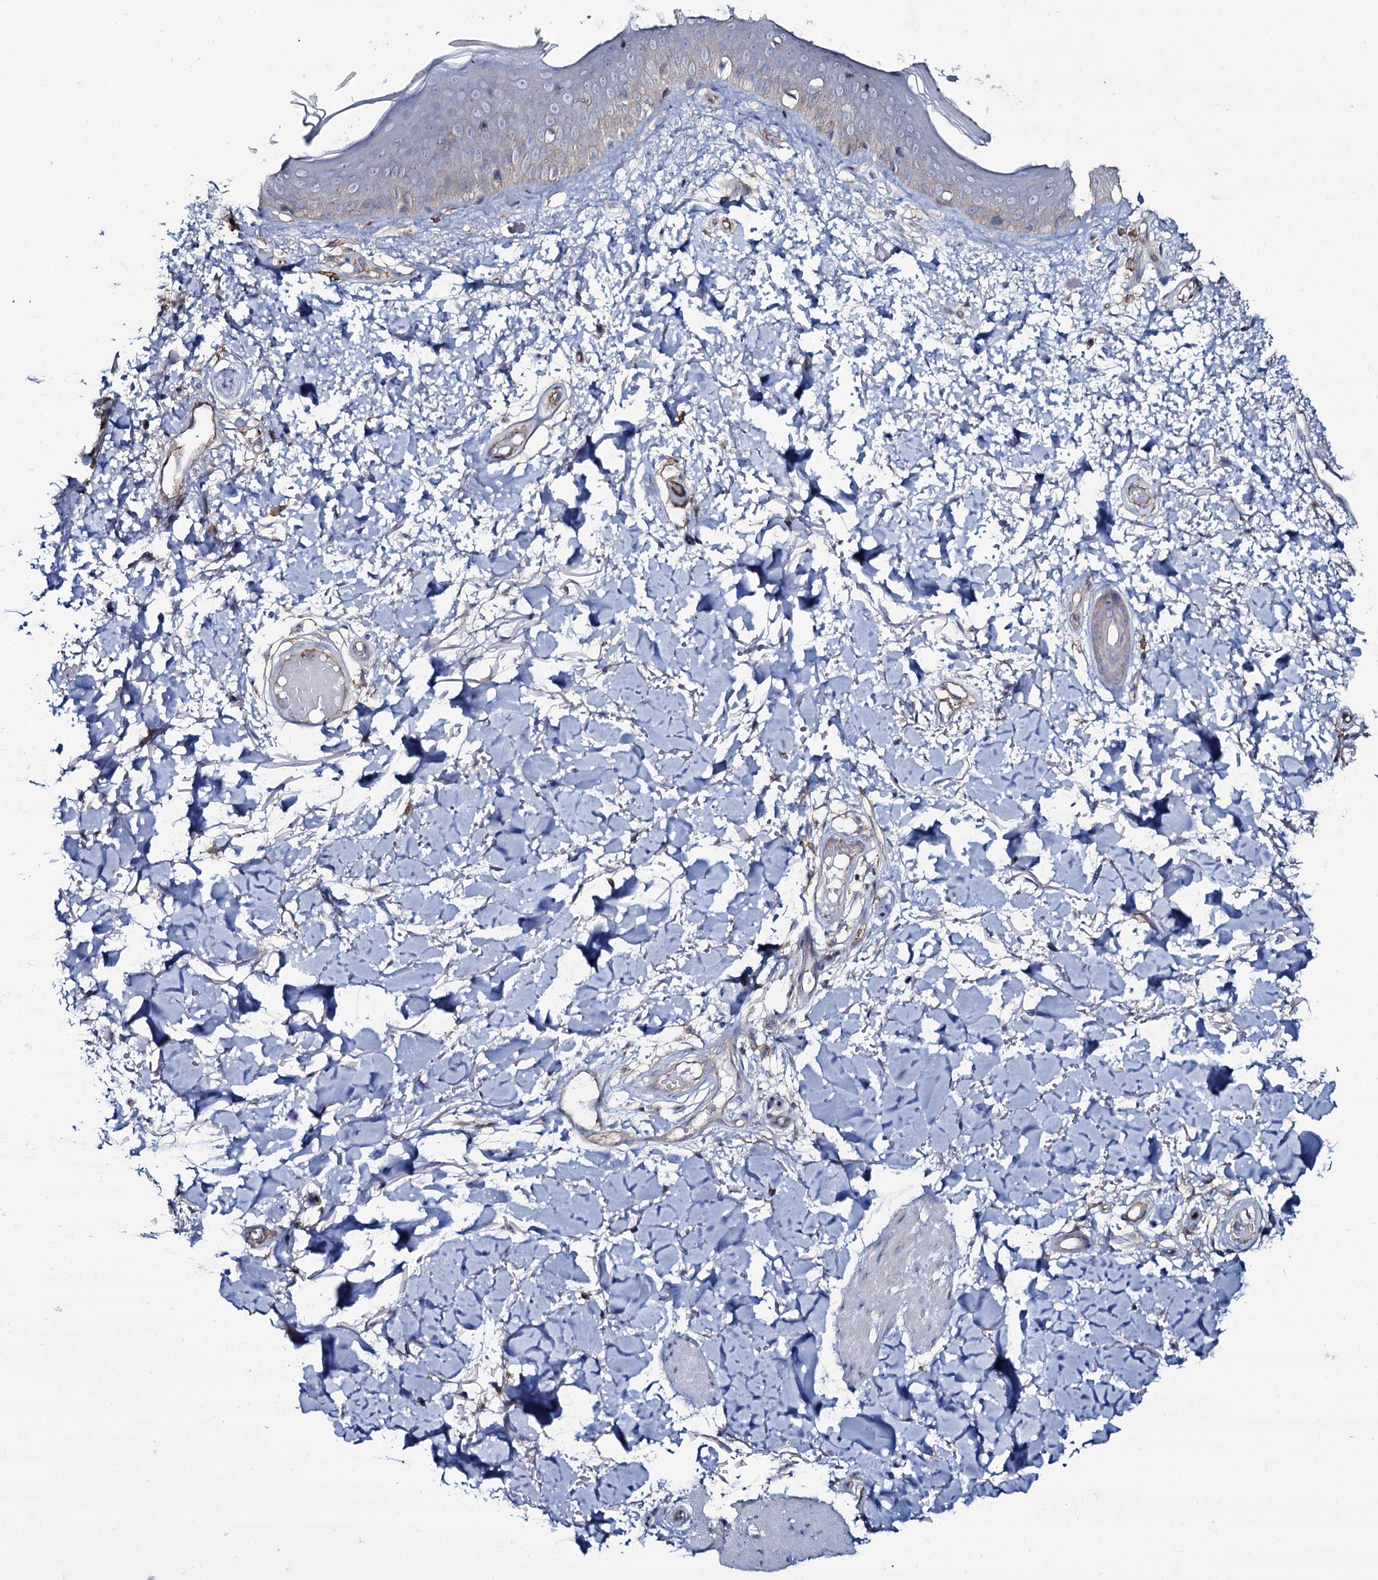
{"staining": {"intensity": "negative", "quantity": "none", "location": "none"}, "tissue": "skin", "cell_type": "Fibroblasts", "image_type": "normal", "snomed": [{"axis": "morphology", "description": "Normal tissue, NOS"}, {"axis": "topography", "description": "Skin"}], "caption": "Protein analysis of benign skin reveals no significant expression in fibroblasts. (DAB IHC with hematoxylin counter stain).", "gene": "SNAP23", "patient": {"sex": "male", "age": 62}}